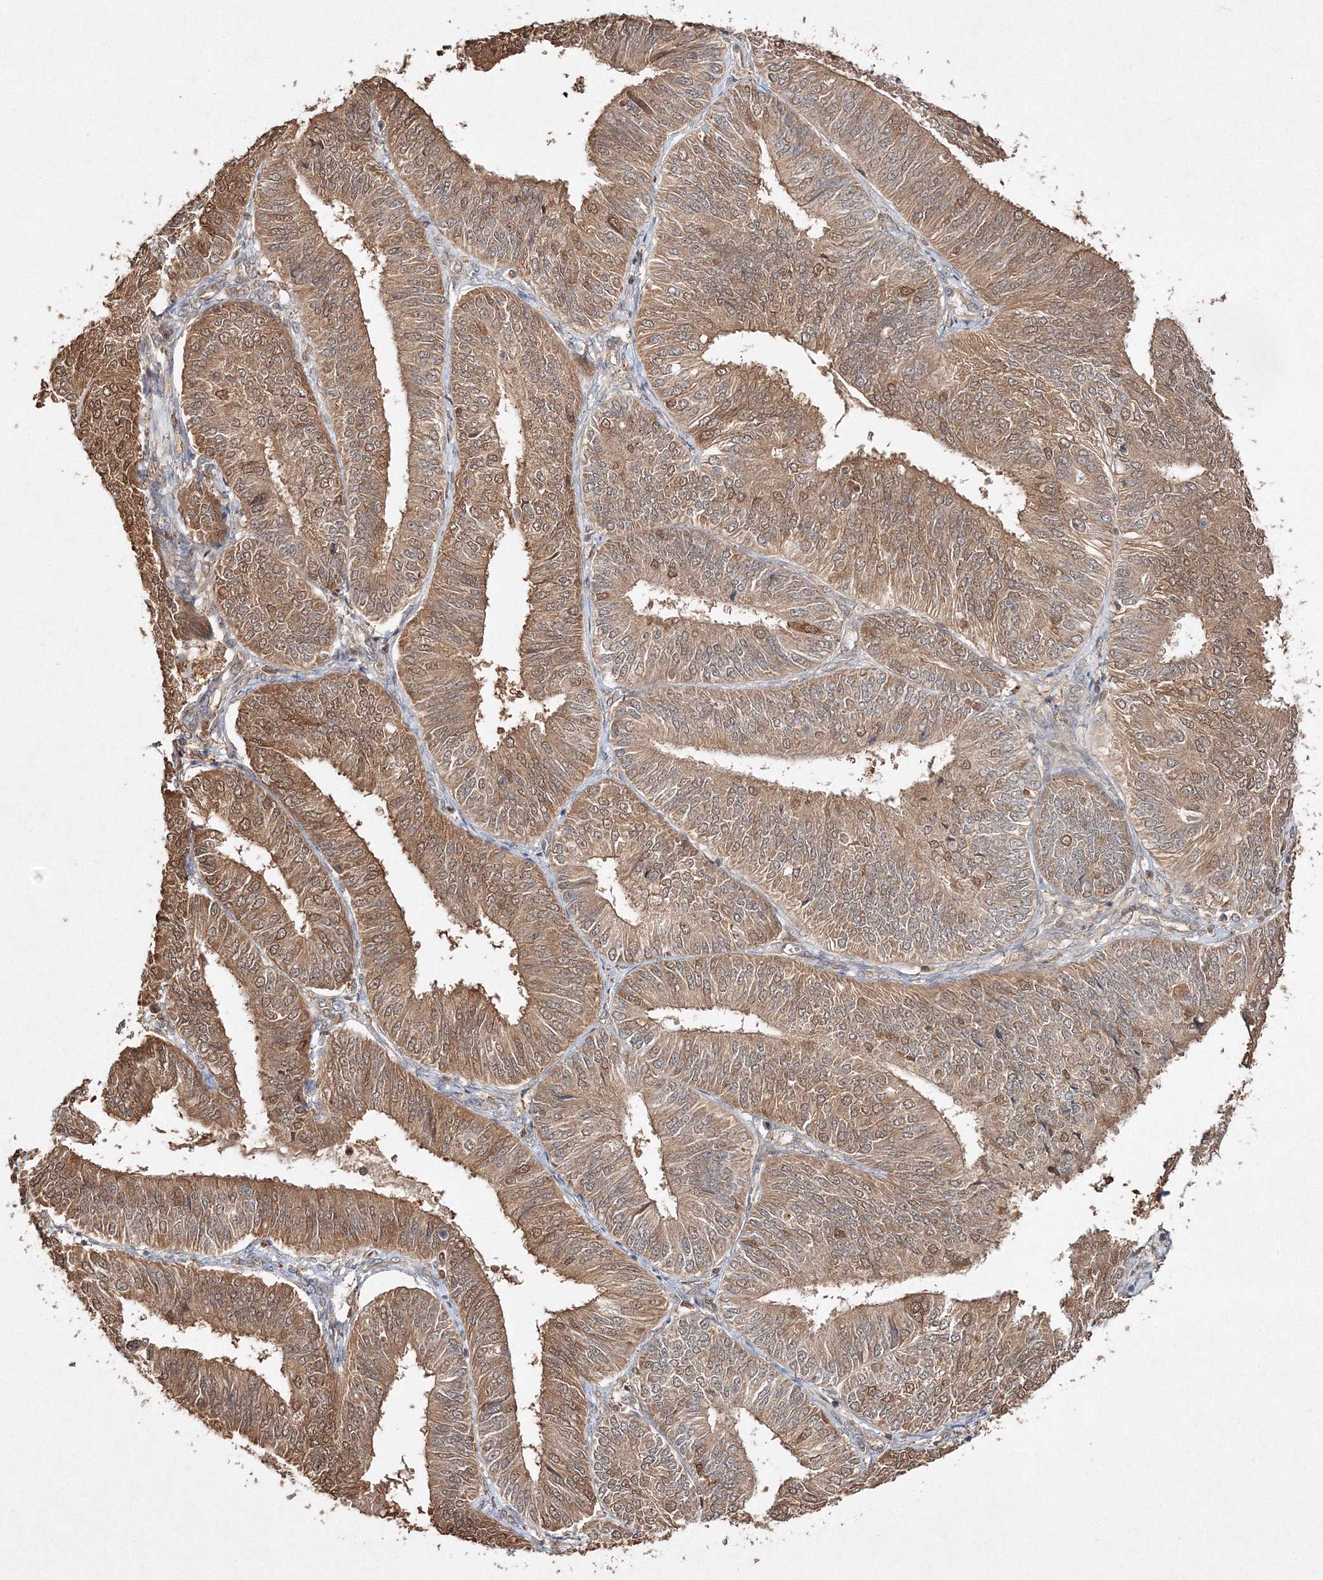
{"staining": {"intensity": "moderate", "quantity": ">75%", "location": "cytoplasmic/membranous,nuclear"}, "tissue": "endometrial cancer", "cell_type": "Tumor cells", "image_type": "cancer", "snomed": [{"axis": "morphology", "description": "Adenocarcinoma, NOS"}, {"axis": "topography", "description": "Endometrium"}], "caption": "Immunohistochemical staining of human endometrial adenocarcinoma shows medium levels of moderate cytoplasmic/membranous and nuclear expression in about >75% of tumor cells. The staining is performed using DAB (3,3'-diaminobenzidine) brown chromogen to label protein expression. The nuclei are counter-stained blue using hematoxylin.", "gene": "S100A11", "patient": {"sex": "female", "age": 58}}